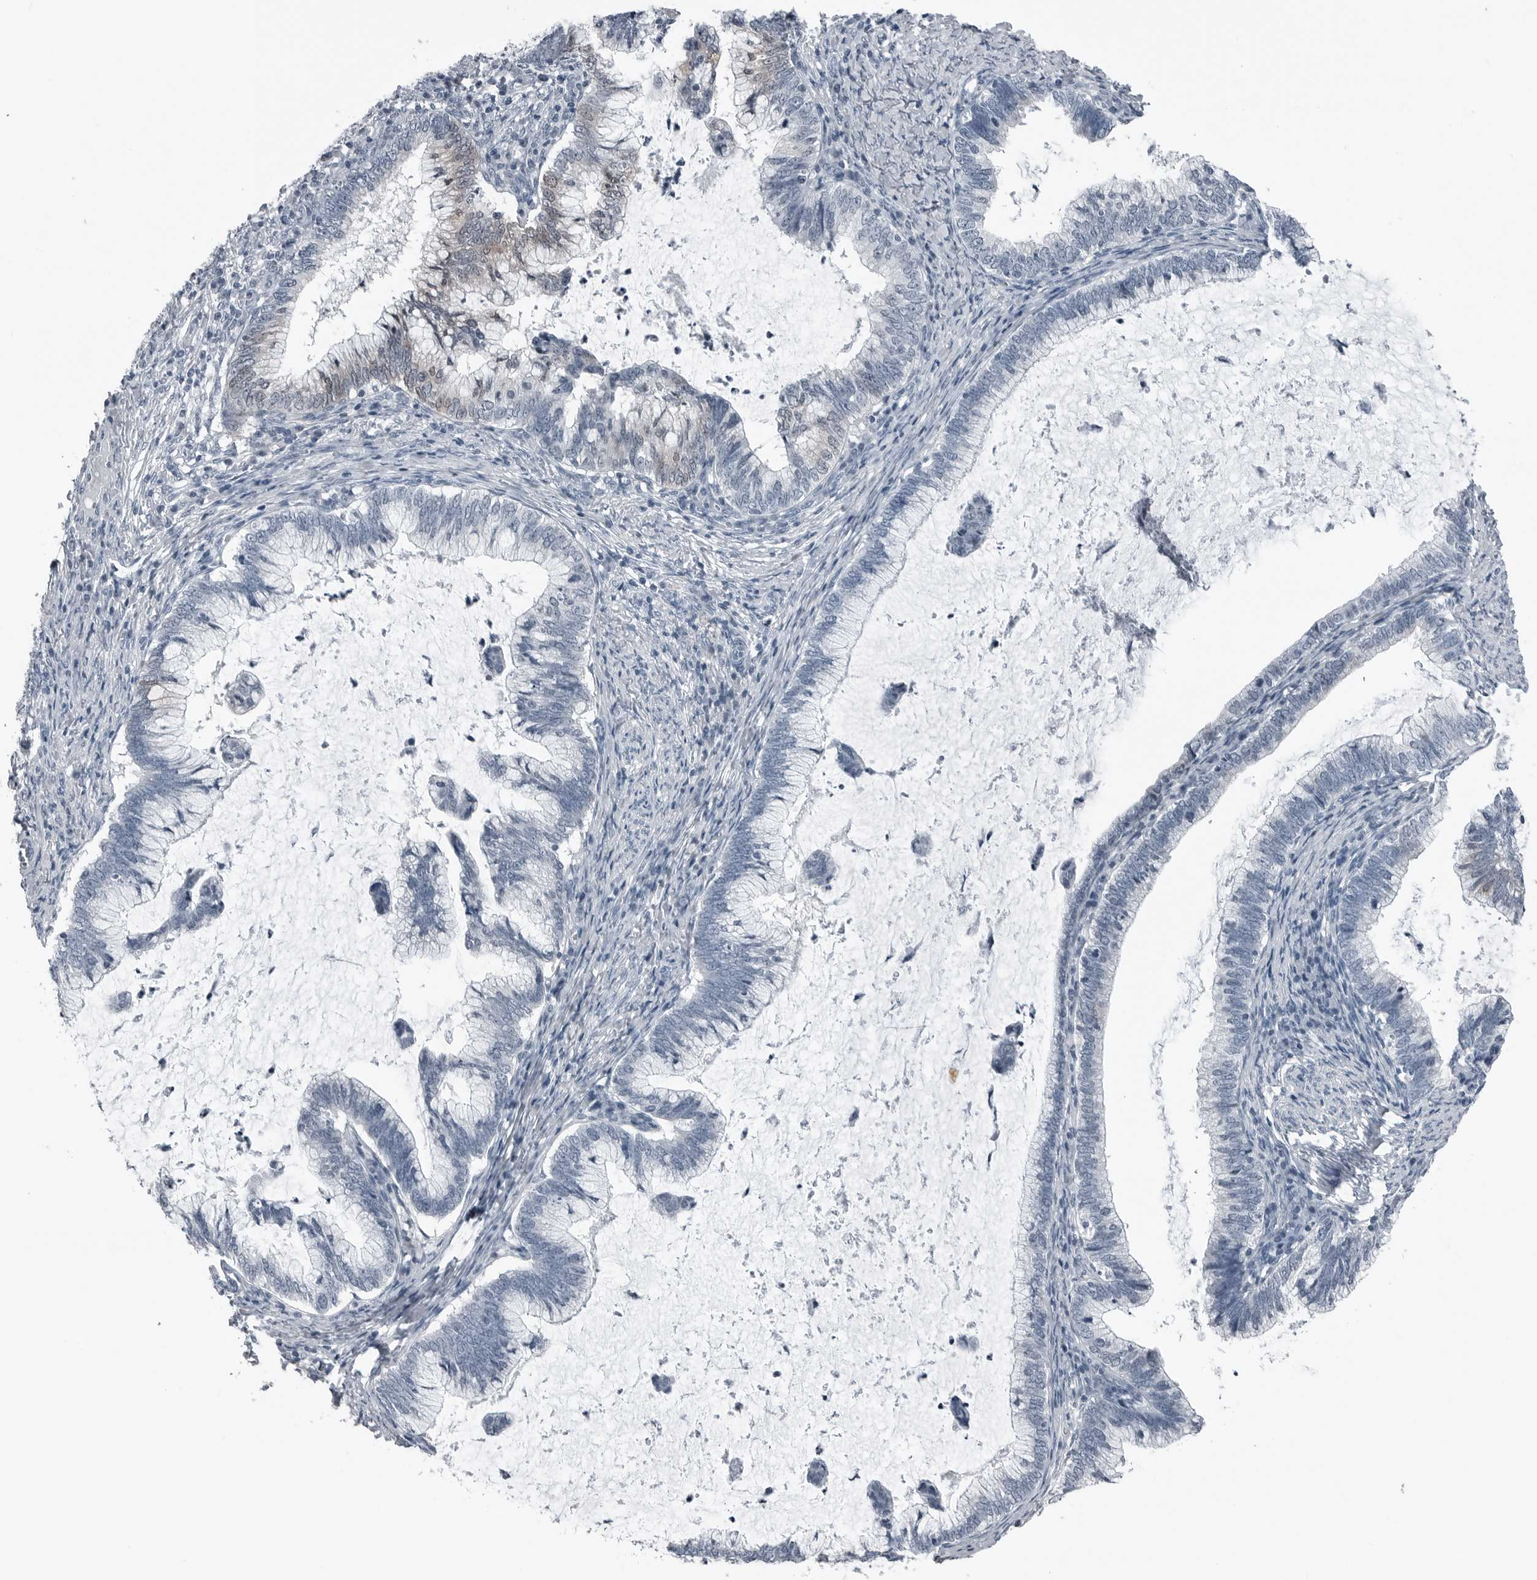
{"staining": {"intensity": "negative", "quantity": "none", "location": "none"}, "tissue": "cervical cancer", "cell_type": "Tumor cells", "image_type": "cancer", "snomed": [{"axis": "morphology", "description": "Adenocarcinoma, NOS"}, {"axis": "topography", "description": "Cervix"}], "caption": "High magnification brightfield microscopy of cervical cancer stained with DAB (3,3'-diaminobenzidine) (brown) and counterstained with hematoxylin (blue): tumor cells show no significant staining.", "gene": "SPINK1", "patient": {"sex": "female", "age": 36}}